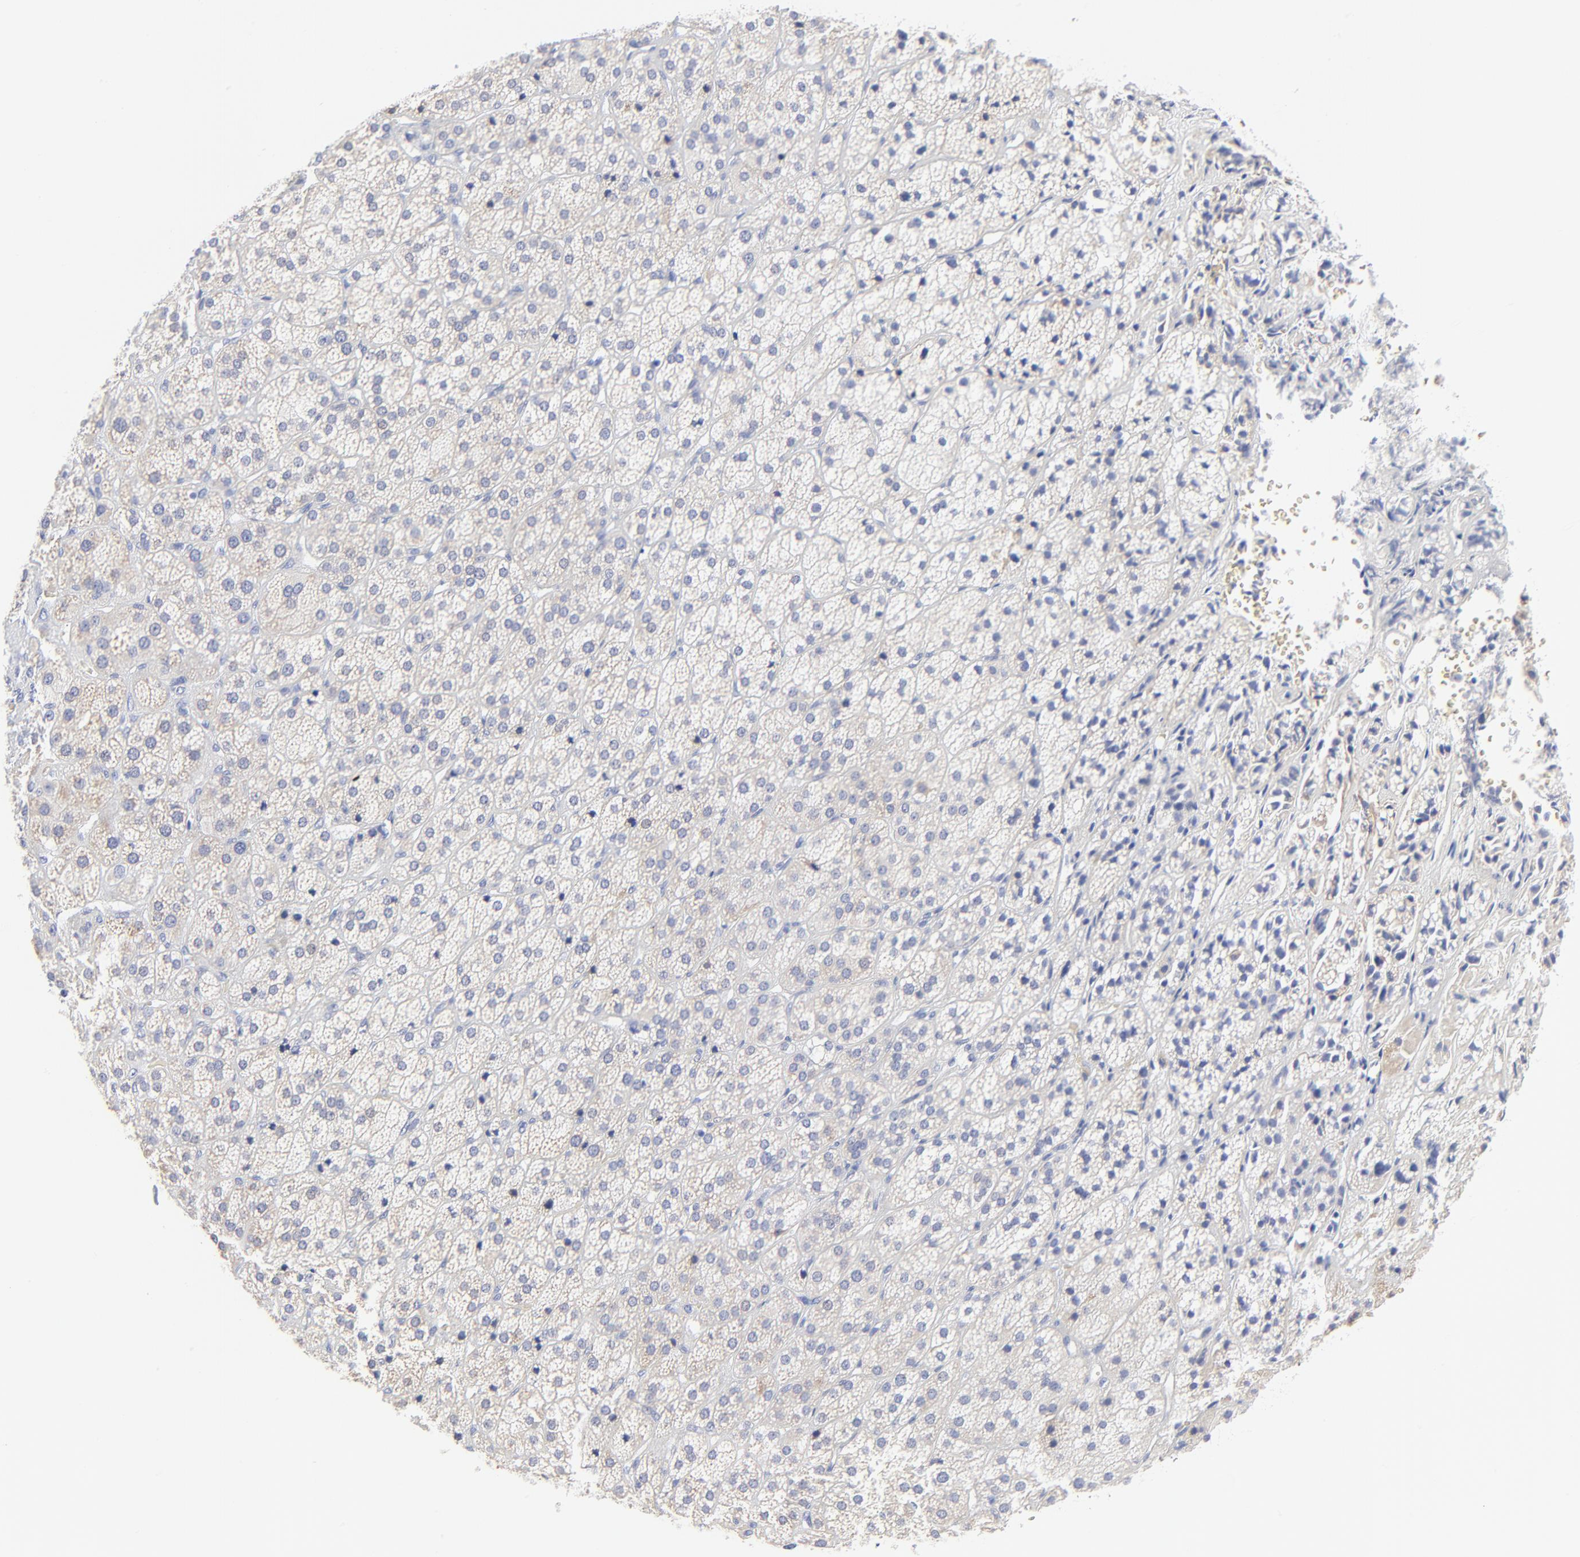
{"staining": {"intensity": "weak", "quantity": "25%-75%", "location": "cytoplasmic/membranous"}, "tissue": "adrenal gland", "cell_type": "Glandular cells", "image_type": "normal", "snomed": [{"axis": "morphology", "description": "Normal tissue, NOS"}, {"axis": "topography", "description": "Adrenal gland"}], "caption": "This photomicrograph reveals immunohistochemistry (IHC) staining of normal adrenal gland, with low weak cytoplasmic/membranous staining in approximately 25%-75% of glandular cells.", "gene": "PSD3", "patient": {"sex": "female", "age": 71}}